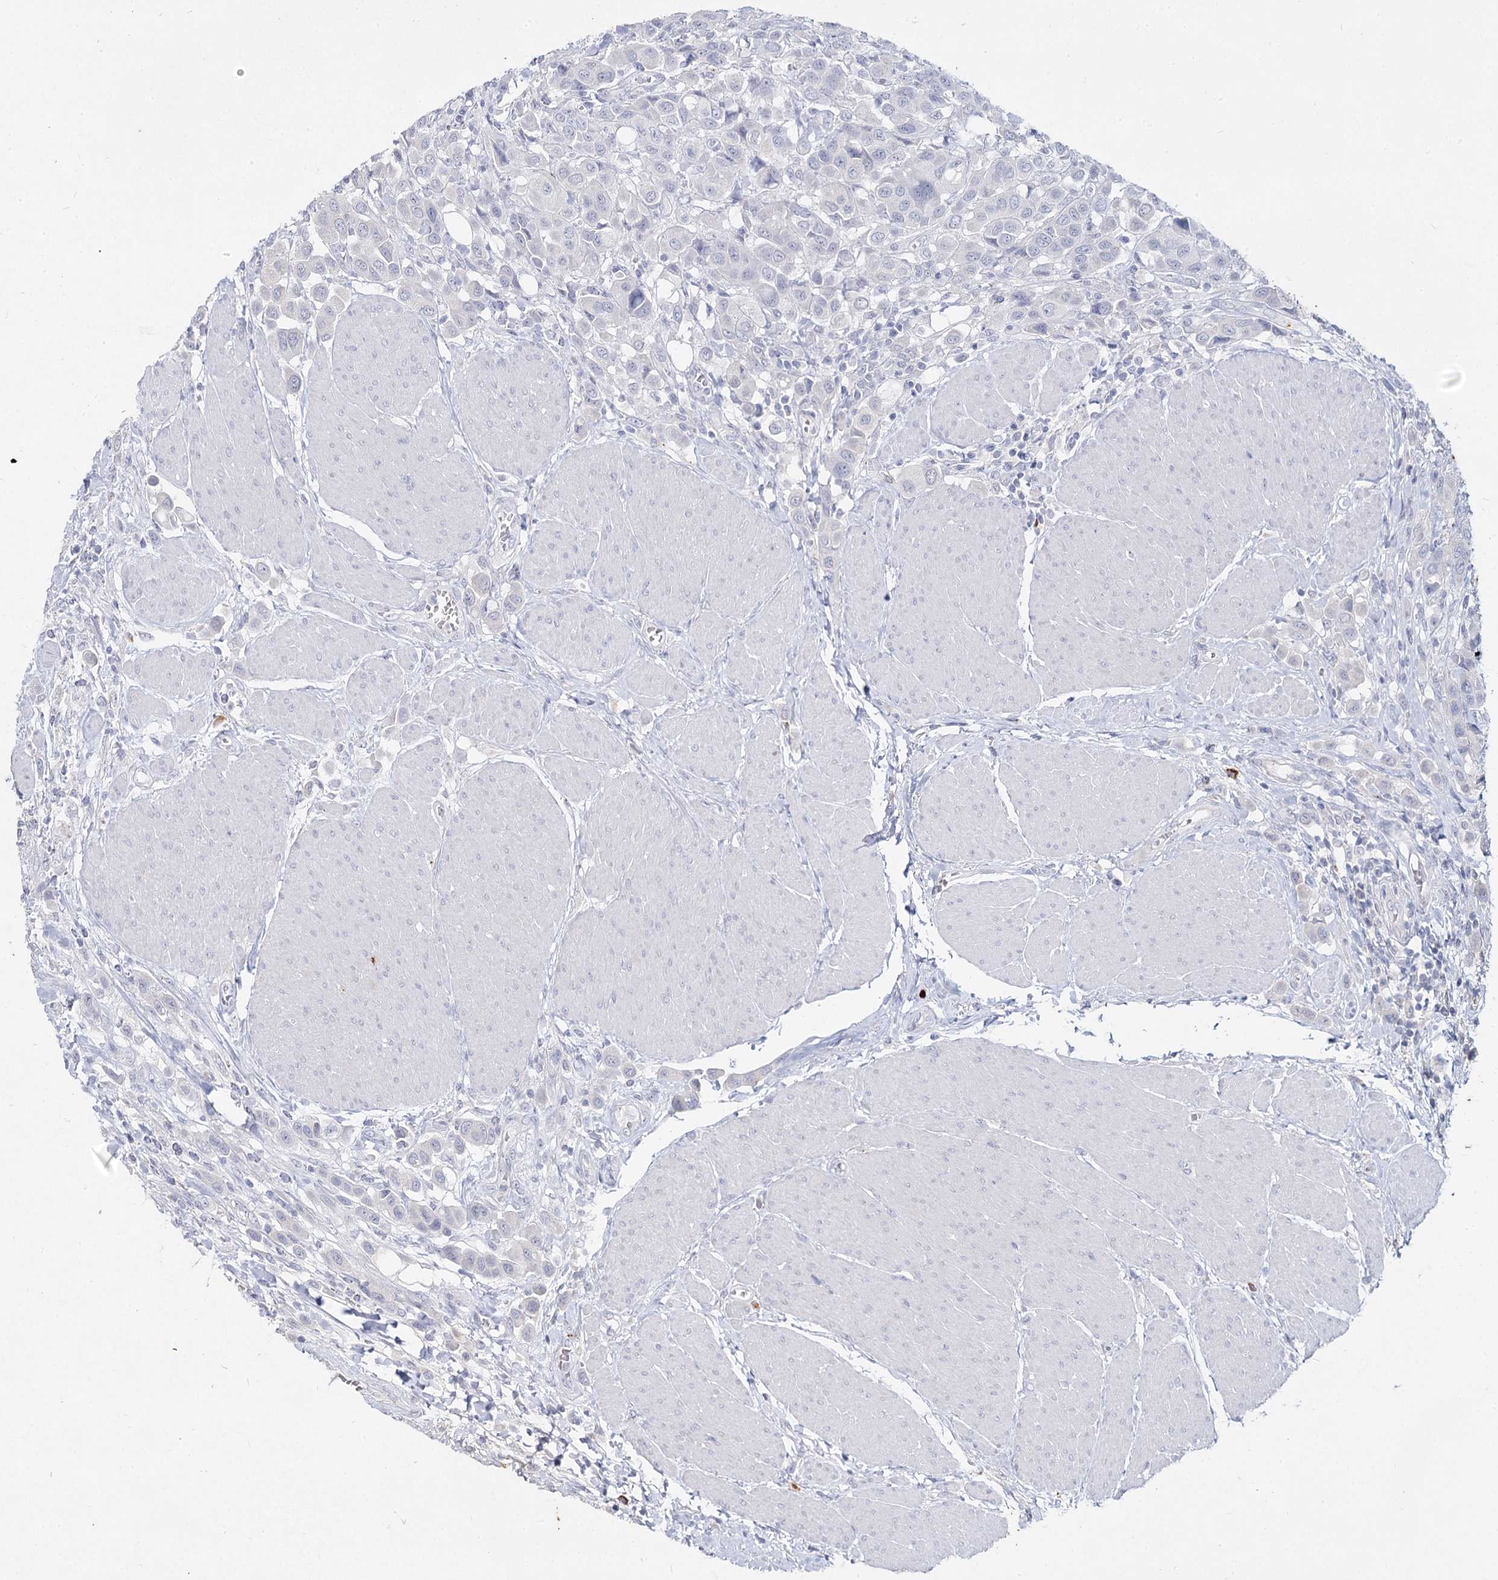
{"staining": {"intensity": "negative", "quantity": "none", "location": "none"}, "tissue": "urothelial cancer", "cell_type": "Tumor cells", "image_type": "cancer", "snomed": [{"axis": "morphology", "description": "Urothelial carcinoma, High grade"}, {"axis": "topography", "description": "Urinary bladder"}], "caption": "DAB (3,3'-diaminobenzidine) immunohistochemical staining of human urothelial cancer demonstrates no significant expression in tumor cells.", "gene": "CCDC73", "patient": {"sex": "male", "age": 50}}